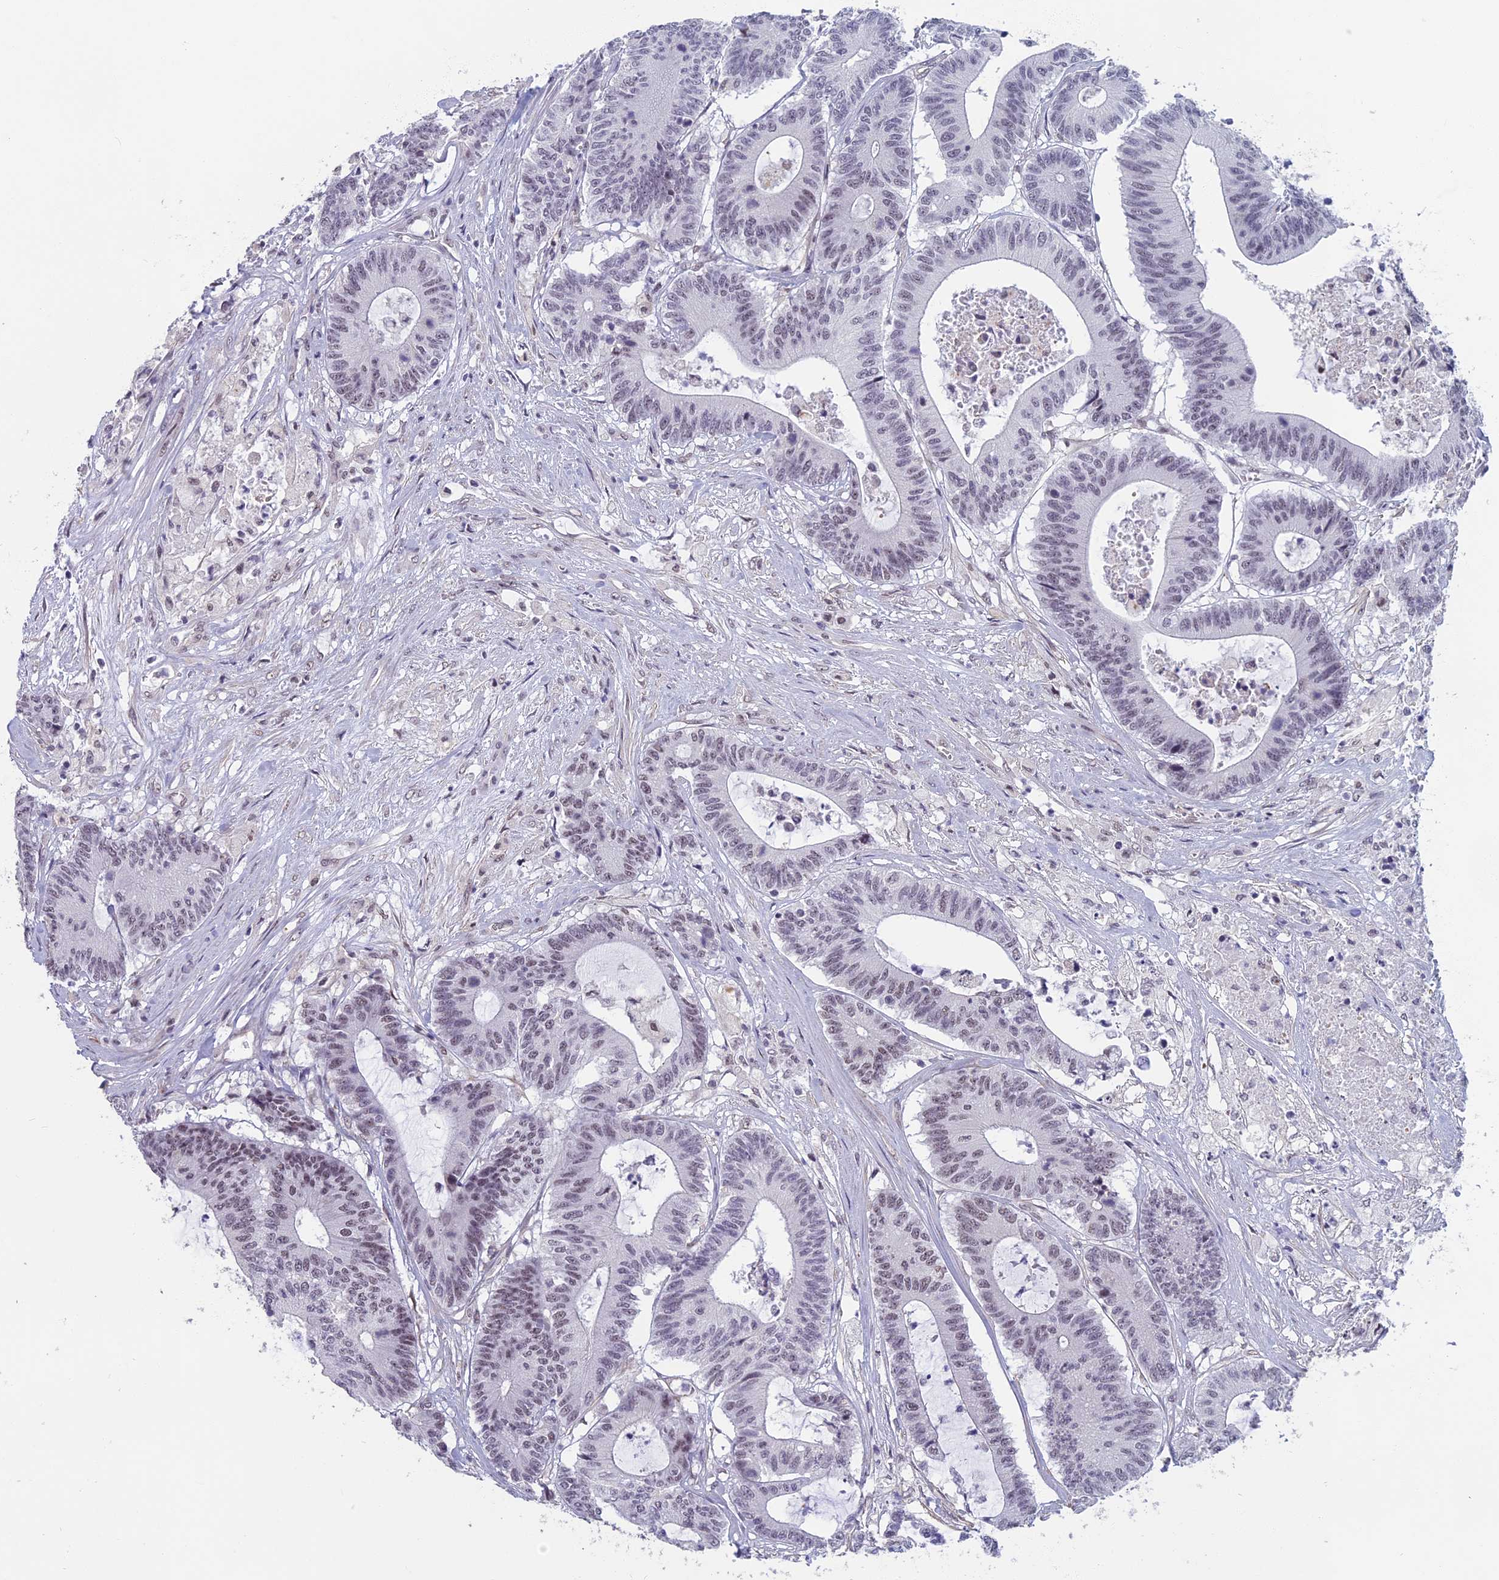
{"staining": {"intensity": "weak", "quantity": "<25%", "location": "nuclear"}, "tissue": "colorectal cancer", "cell_type": "Tumor cells", "image_type": "cancer", "snomed": [{"axis": "morphology", "description": "Adenocarcinoma, NOS"}, {"axis": "topography", "description": "Colon"}], "caption": "Immunohistochemical staining of adenocarcinoma (colorectal) shows no significant staining in tumor cells.", "gene": "MORF4L1", "patient": {"sex": "female", "age": 84}}